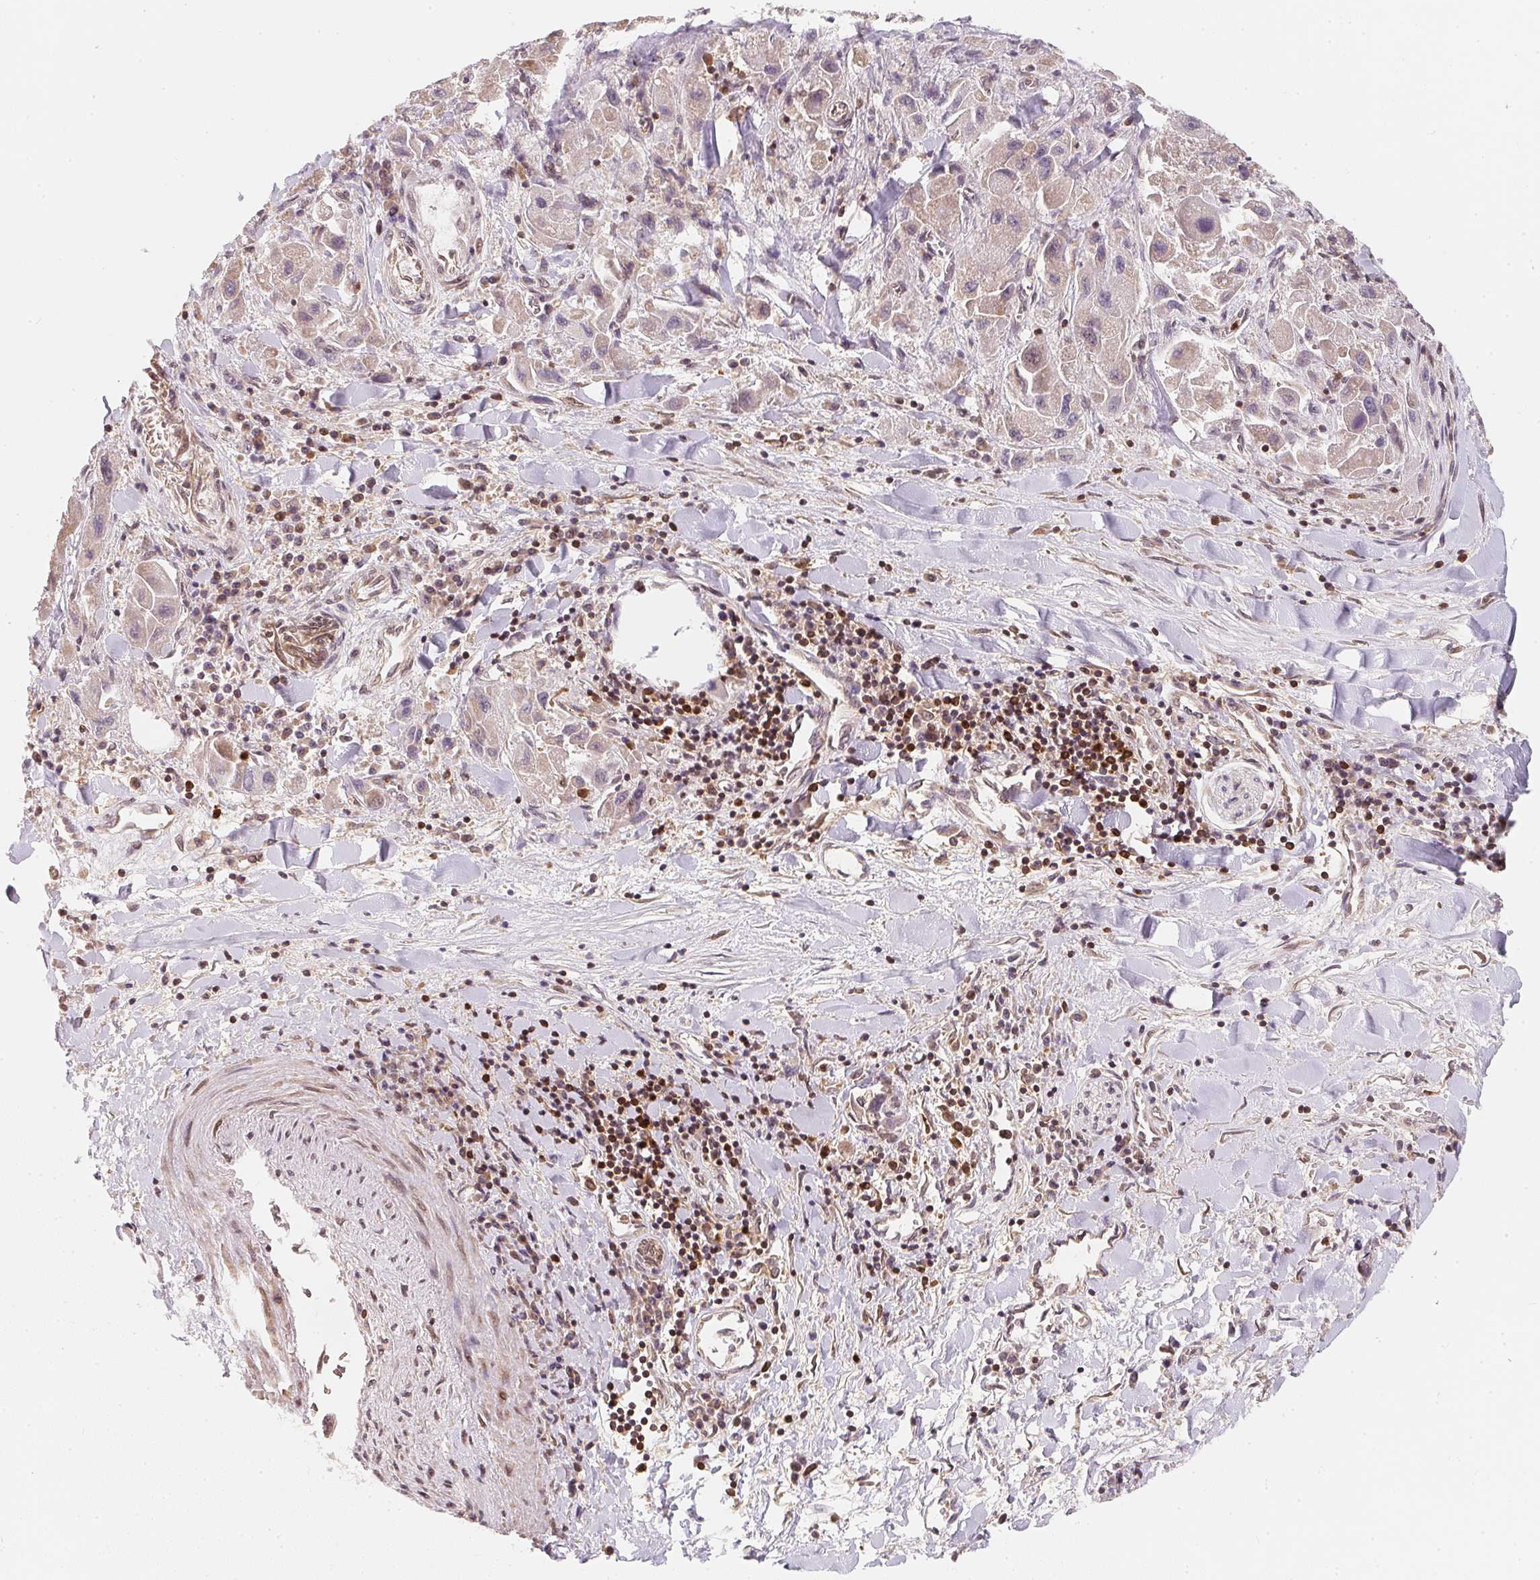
{"staining": {"intensity": "weak", "quantity": "25%-75%", "location": "cytoplasmic/membranous"}, "tissue": "liver cancer", "cell_type": "Tumor cells", "image_type": "cancer", "snomed": [{"axis": "morphology", "description": "Carcinoma, Hepatocellular, NOS"}, {"axis": "topography", "description": "Liver"}], "caption": "Protein expression analysis of liver cancer (hepatocellular carcinoma) reveals weak cytoplasmic/membranous staining in about 25%-75% of tumor cells.", "gene": "ANKRD13A", "patient": {"sex": "male", "age": 24}}